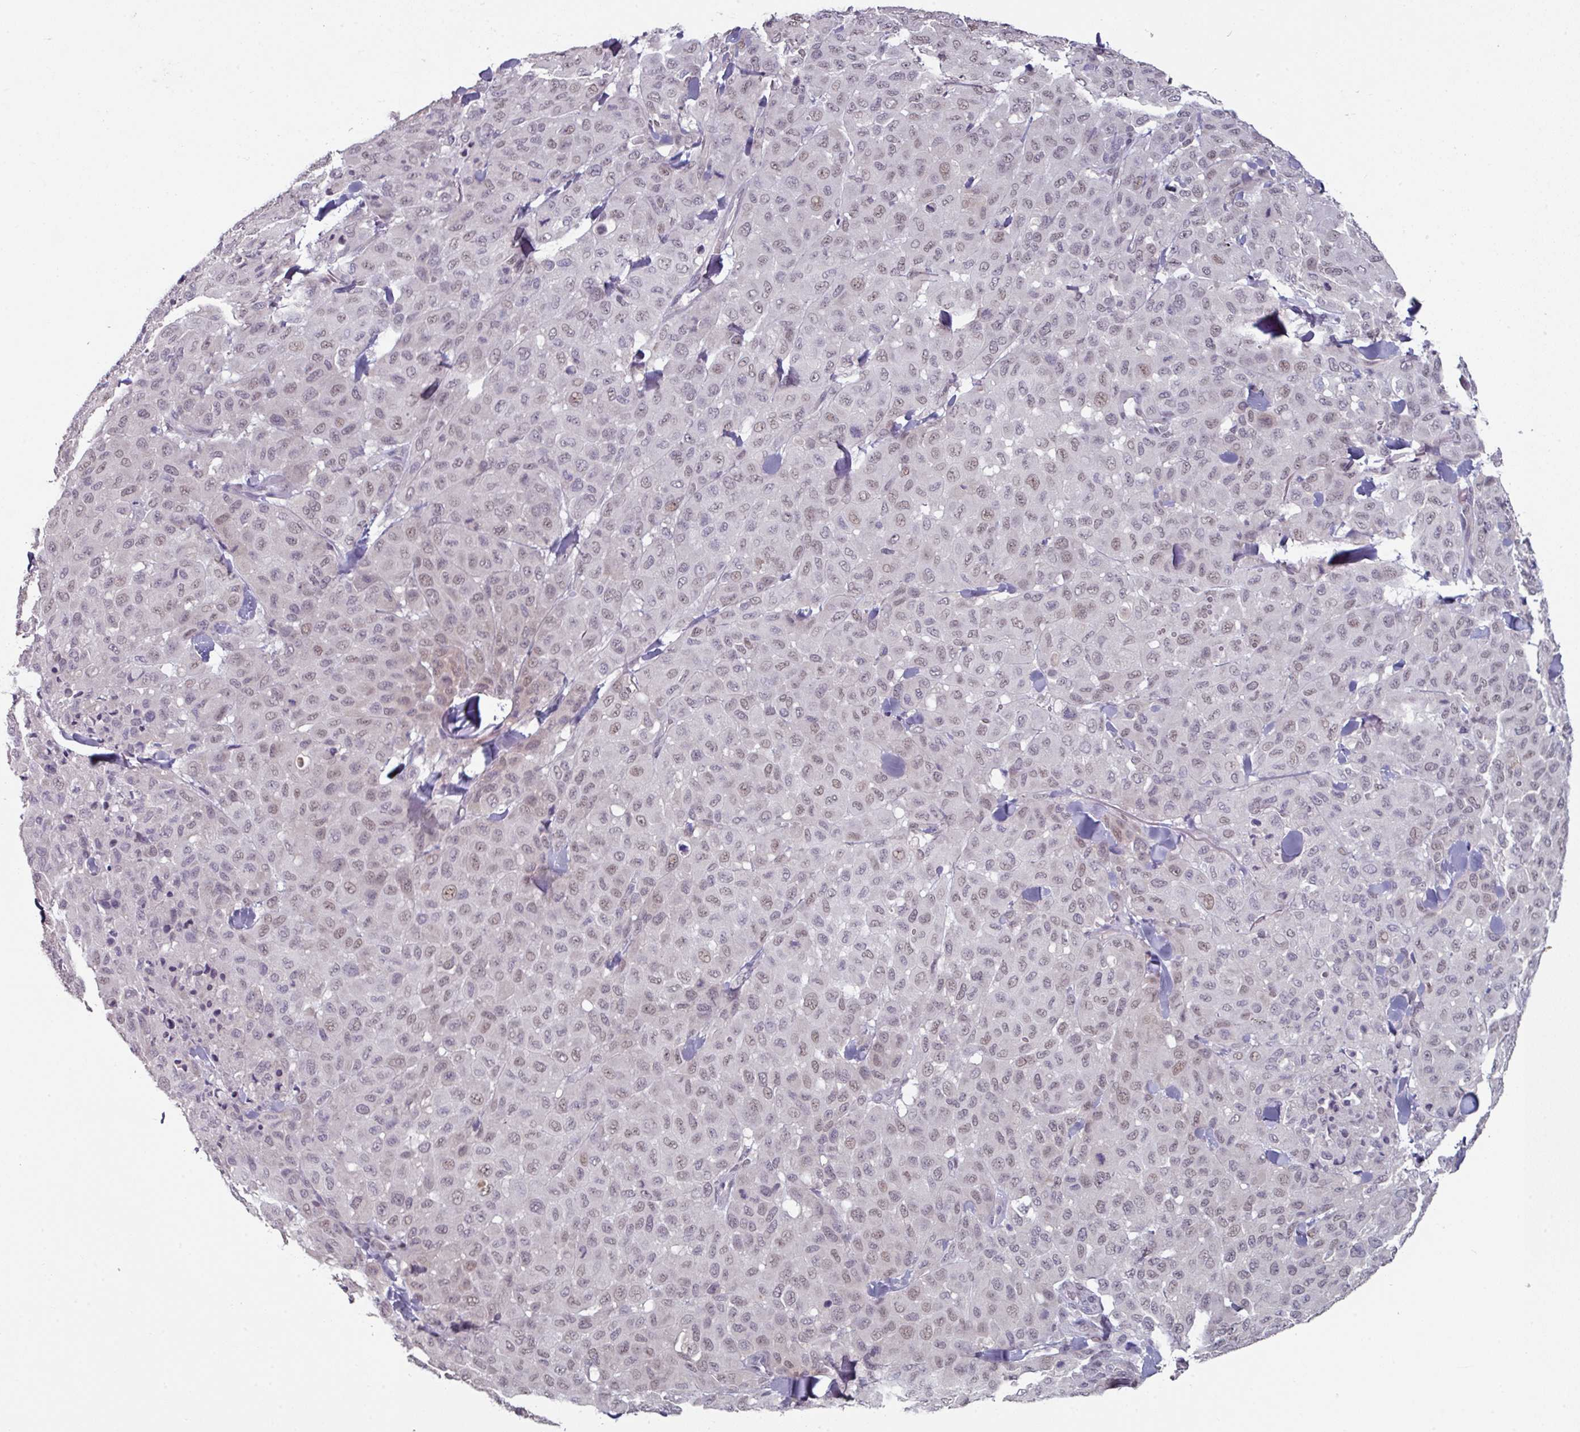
{"staining": {"intensity": "weak", "quantity": ">75%", "location": "nuclear"}, "tissue": "melanoma", "cell_type": "Tumor cells", "image_type": "cancer", "snomed": [{"axis": "morphology", "description": "Malignant melanoma, Metastatic site"}, {"axis": "topography", "description": "Skin"}], "caption": "Immunohistochemical staining of human melanoma shows low levels of weak nuclear positivity in approximately >75% of tumor cells. (Brightfield microscopy of DAB IHC at high magnification).", "gene": "ELK1", "patient": {"sex": "female", "age": 81}}